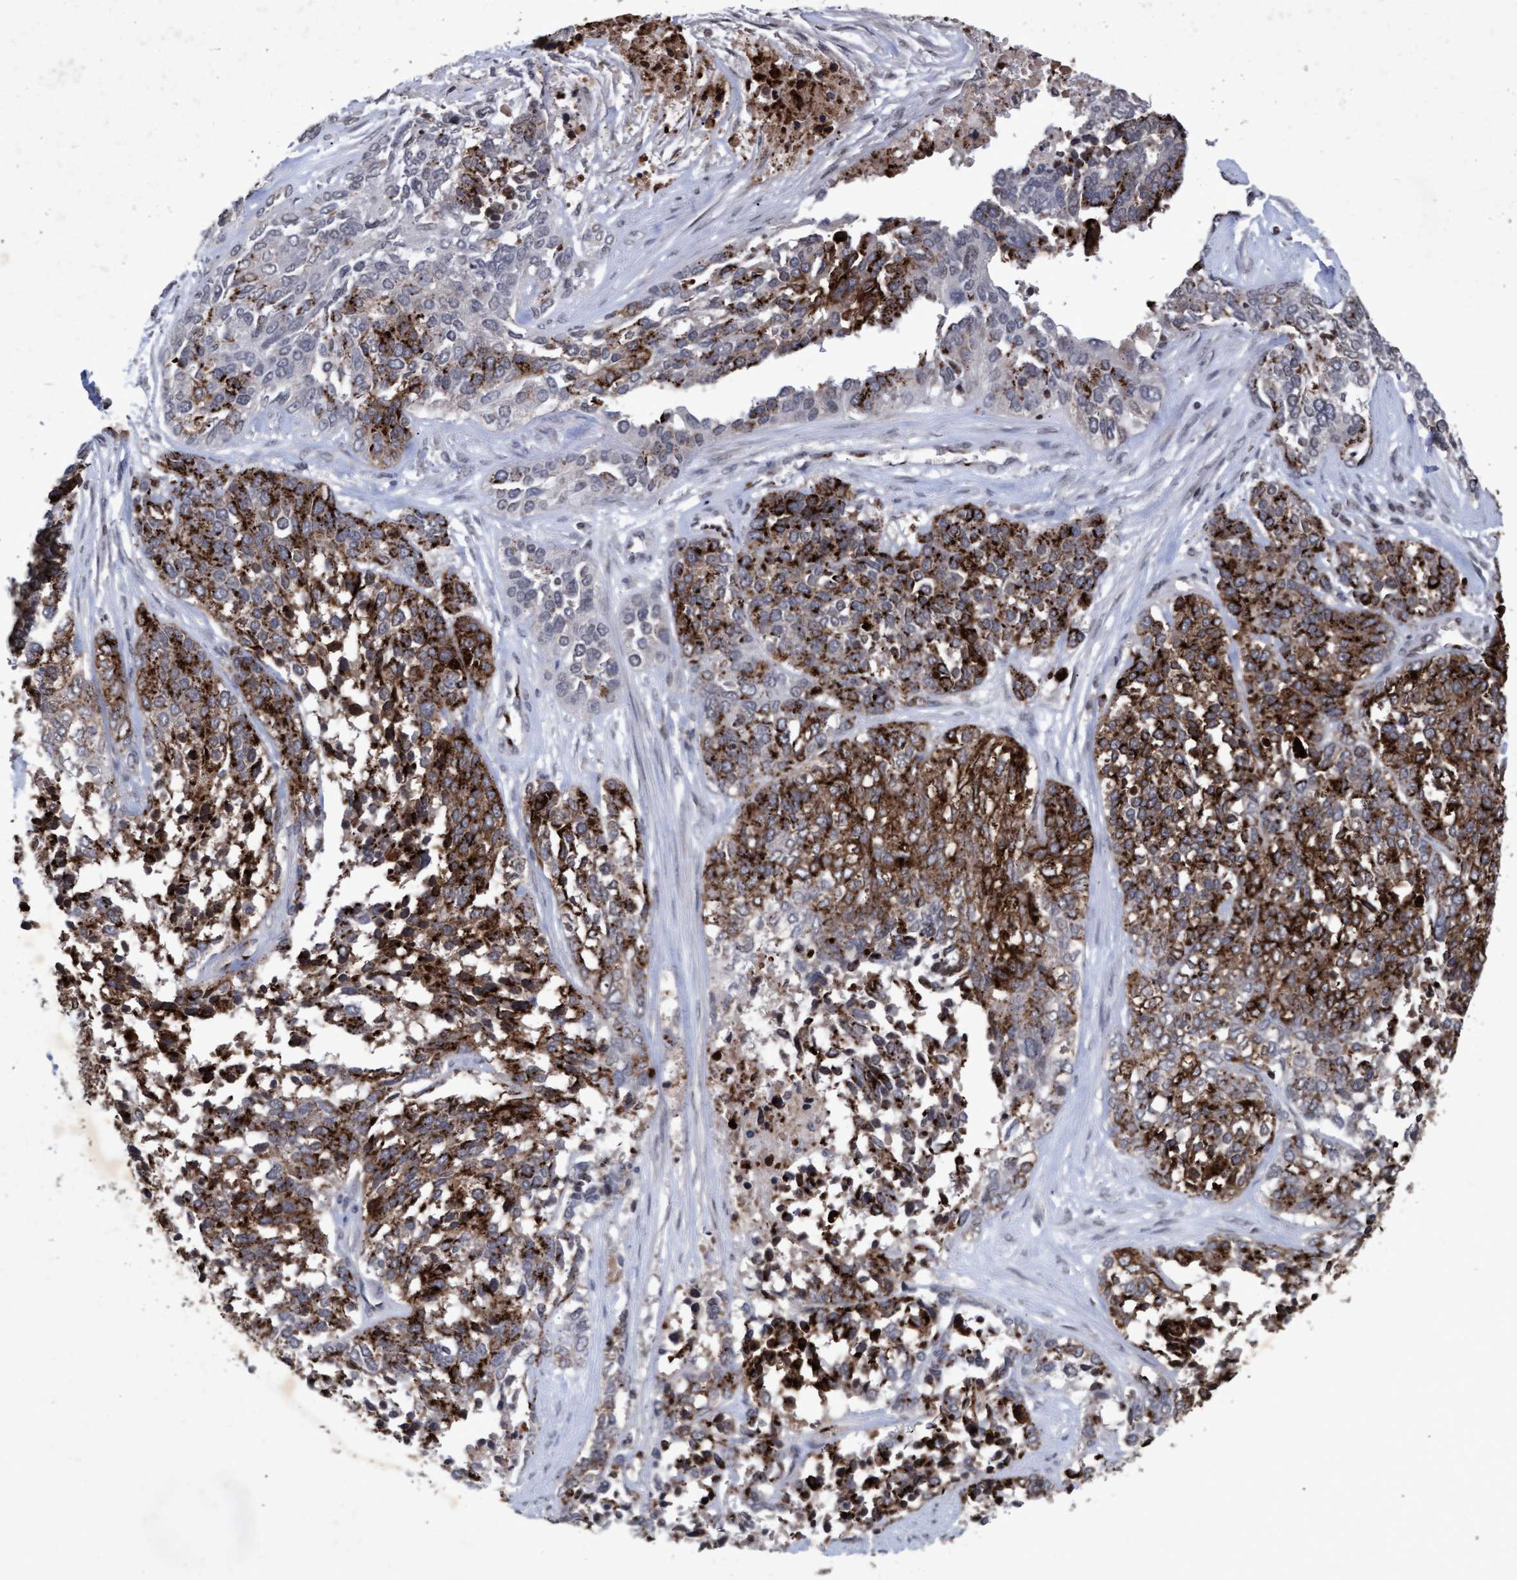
{"staining": {"intensity": "strong", "quantity": ">75%", "location": "cytoplasmic/membranous"}, "tissue": "ovarian cancer", "cell_type": "Tumor cells", "image_type": "cancer", "snomed": [{"axis": "morphology", "description": "Cystadenocarcinoma, serous, NOS"}, {"axis": "topography", "description": "Ovary"}], "caption": "Protein analysis of ovarian cancer tissue exhibits strong cytoplasmic/membranous positivity in about >75% of tumor cells.", "gene": "GALC", "patient": {"sex": "female", "age": 44}}